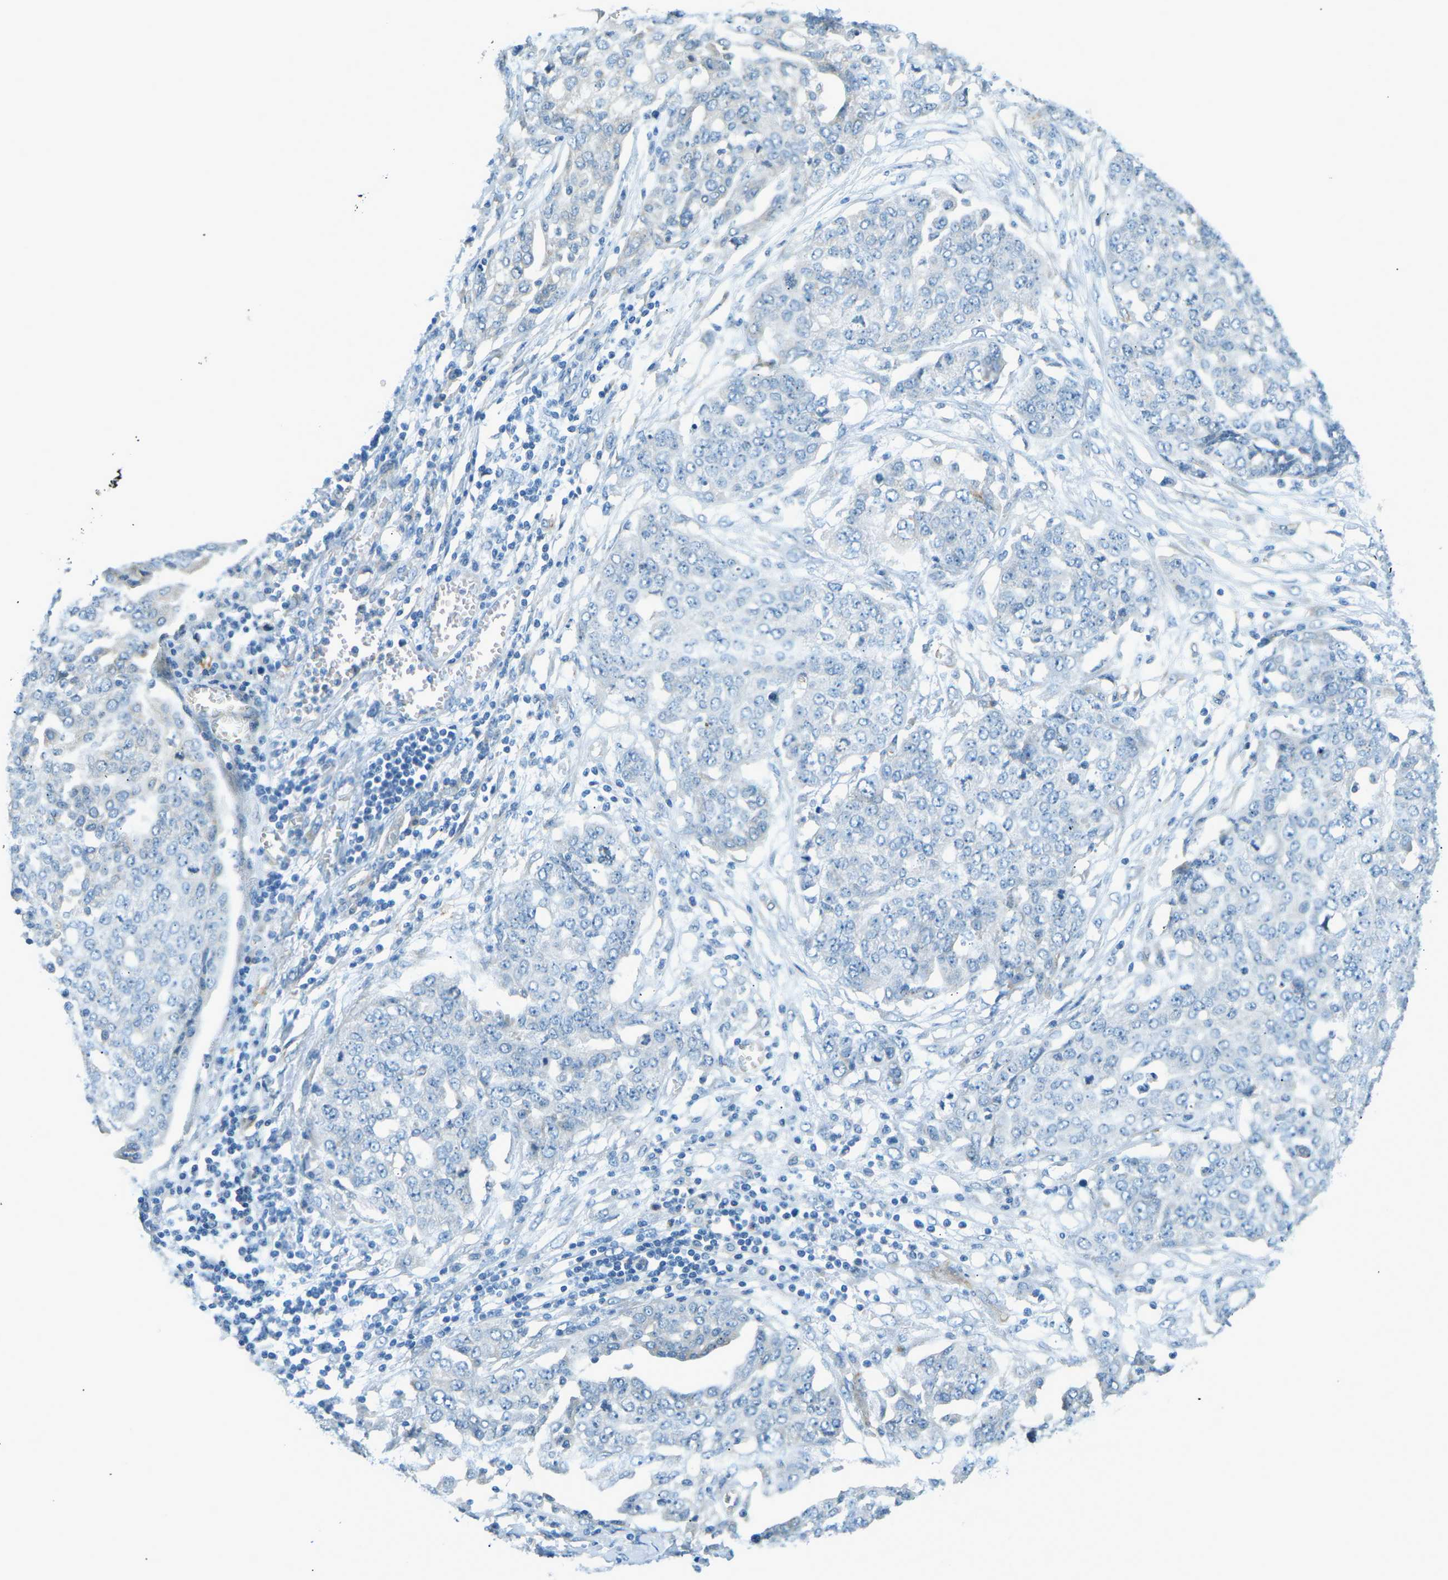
{"staining": {"intensity": "negative", "quantity": "none", "location": "none"}, "tissue": "ovarian cancer", "cell_type": "Tumor cells", "image_type": "cancer", "snomed": [{"axis": "morphology", "description": "Cystadenocarcinoma, serous, NOS"}, {"axis": "topography", "description": "Soft tissue"}, {"axis": "topography", "description": "Ovary"}], "caption": "Immunohistochemical staining of human ovarian serous cystadenocarcinoma shows no significant staining in tumor cells. (IHC, brightfield microscopy, high magnification).", "gene": "ZNF367", "patient": {"sex": "female", "age": 57}}